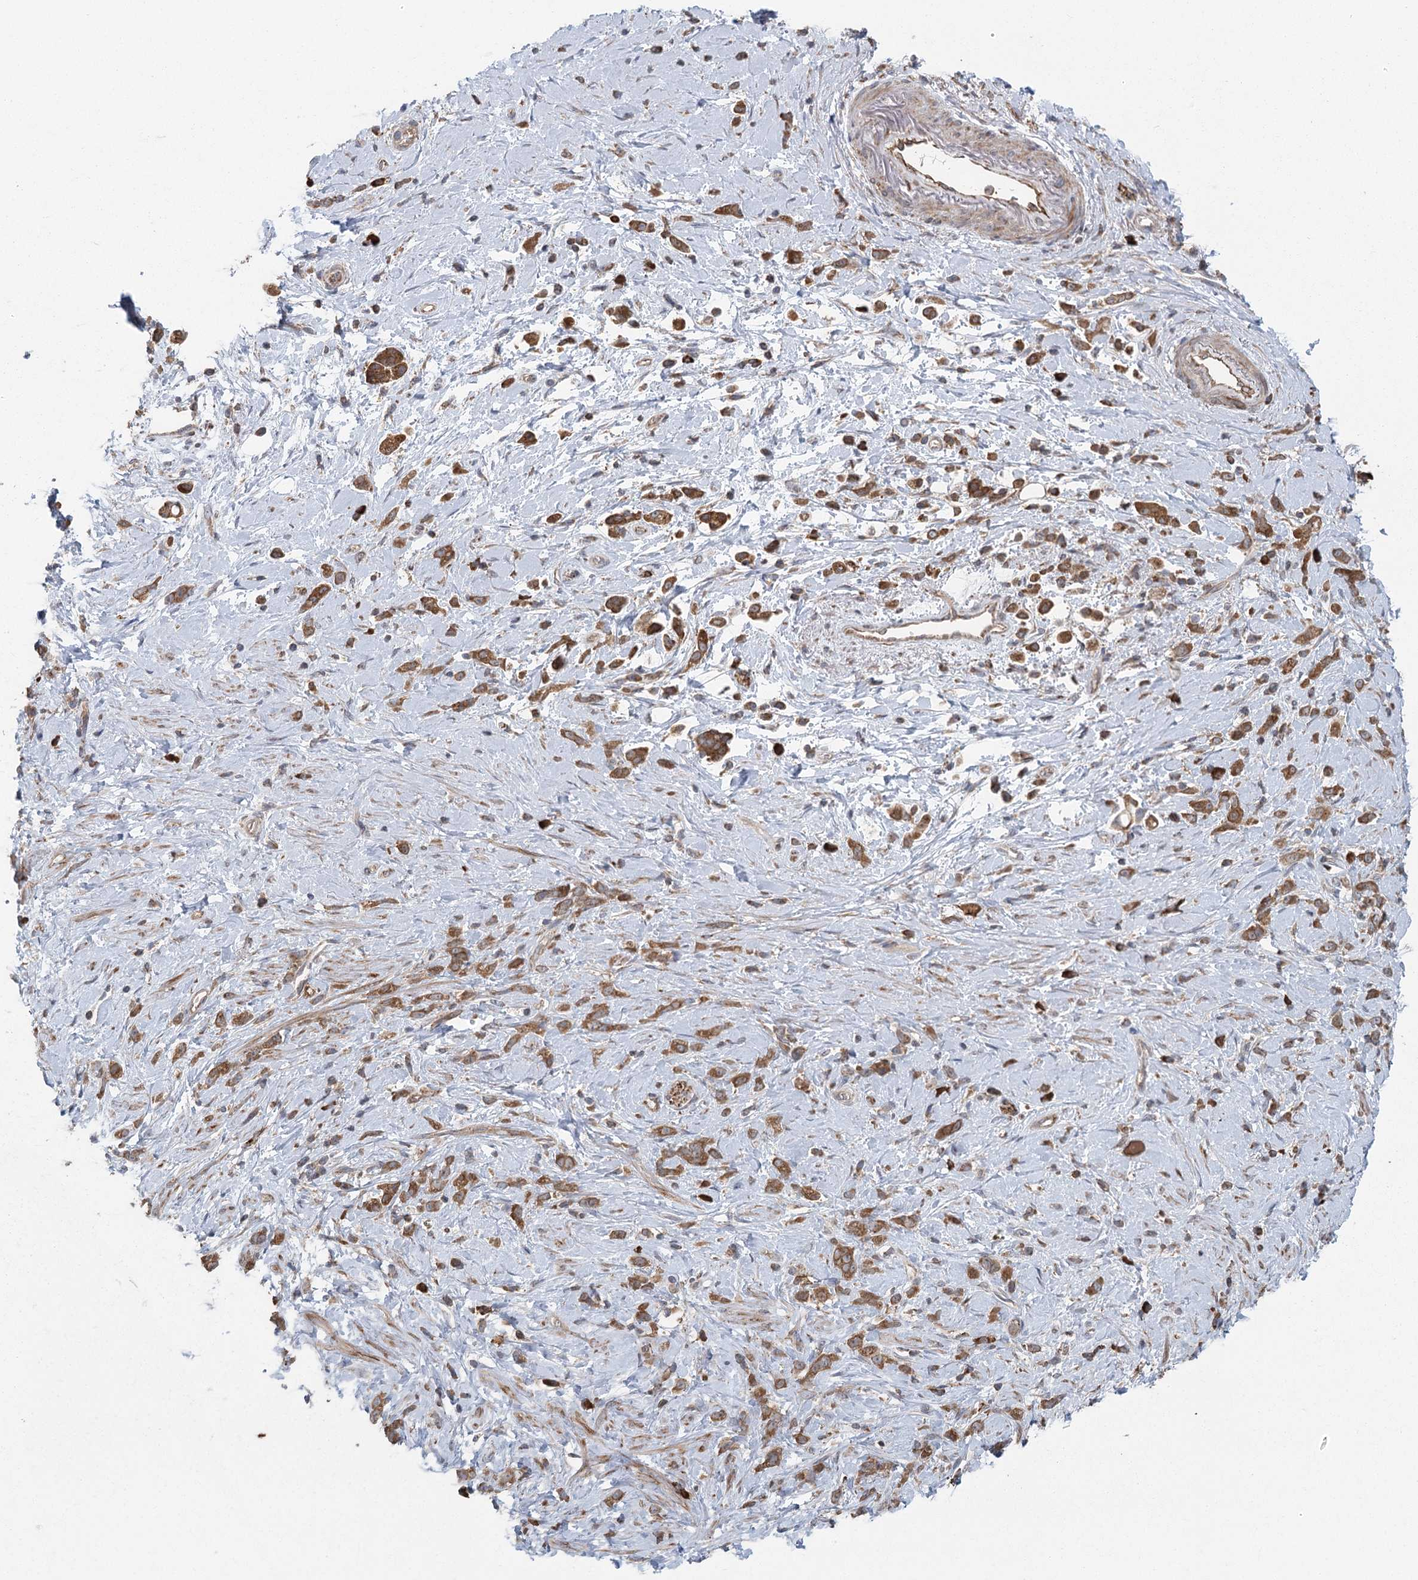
{"staining": {"intensity": "moderate", "quantity": ">75%", "location": "cytoplasmic/membranous"}, "tissue": "stomach cancer", "cell_type": "Tumor cells", "image_type": "cancer", "snomed": [{"axis": "morphology", "description": "Adenocarcinoma, NOS"}, {"axis": "topography", "description": "Stomach"}], "caption": "Immunohistochemical staining of human stomach adenocarcinoma shows medium levels of moderate cytoplasmic/membranous staining in approximately >75% of tumor cells.", "gene": "PLEKHA7", "patient": {"sex": "female", "age": 60}}